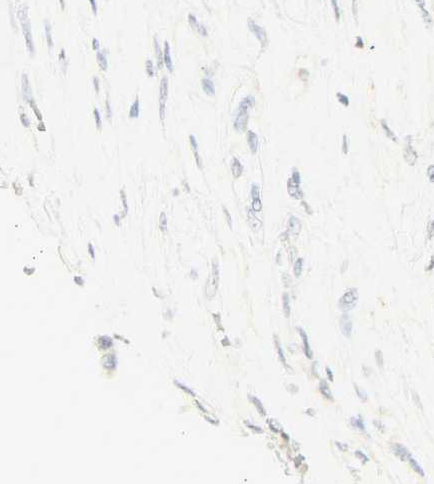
{"staining": {"intensity": "negative", "quantity": "none", "location": "none"}, "tissue": "renal cancer", "cell_type": "Tumor cells", "image_type": "cancer", "snomed": [{"axis": "morphology", "description": "Adenocarcinoma, NOS"}, {"axis": "topography", "description": "Kidney"}], "caption": "The image displays no staining of tumor cells in adenocarcinoma (renal).", "gene": "CEACAM5", "patient": {"sex": "female", "age": 70}}